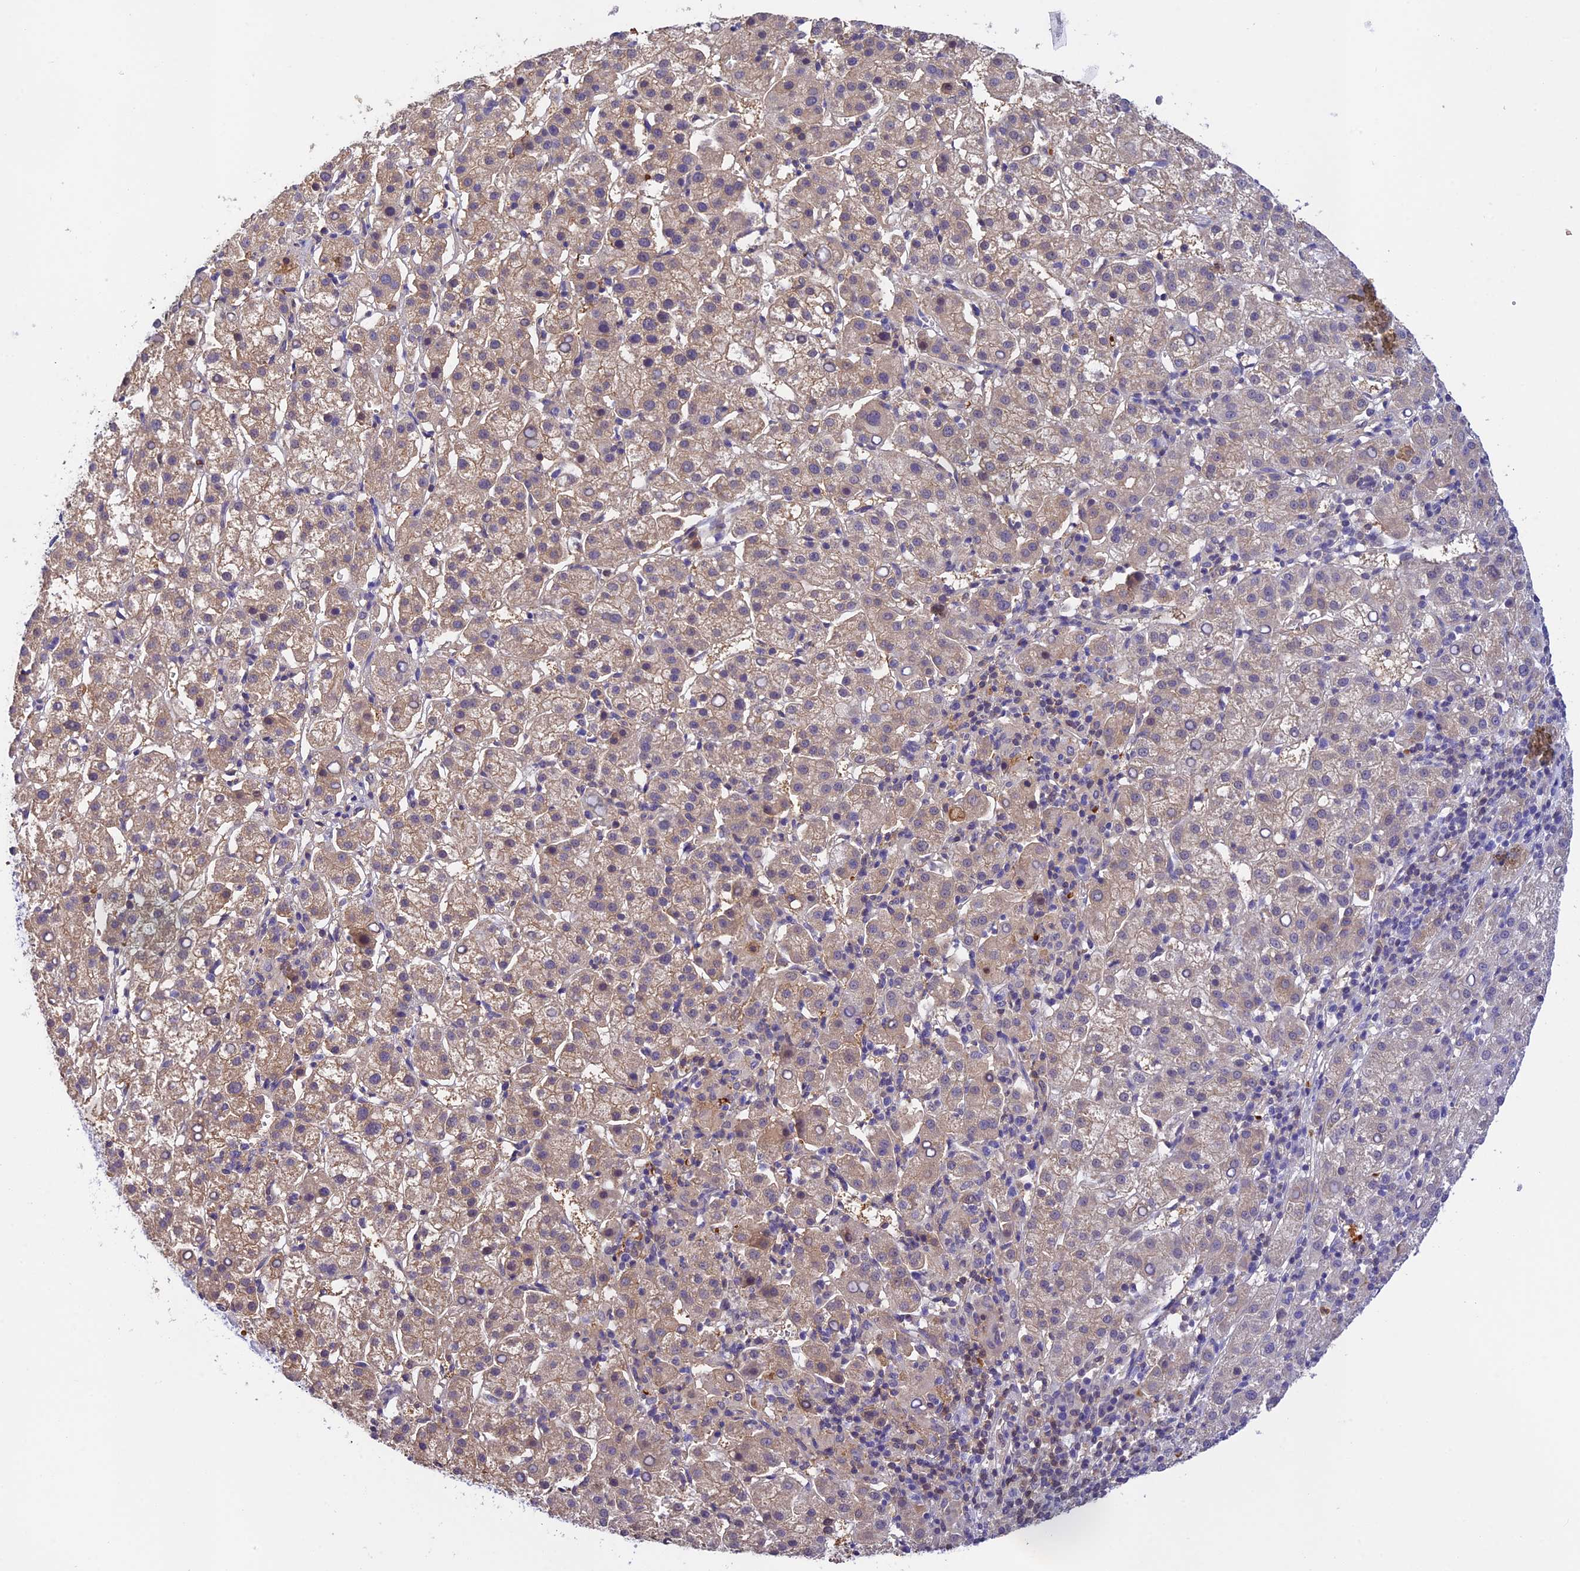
{"staining": {"intensity": "moderate", "quantity": ">75%", "location": "cytoplasmic/membranous"}, "tissue": "liver cancer", "cell_type": "Tumor cells", "image_type": "cancer", "snomed": [{"axis": "morphology", "description": "Carcinoma, Hepatocellular, NOS"}, {"axis": "topography", "description": "Liver"}], "caption": "There is medium levels of moderate cytoplasmic/membranous expression in tumor cells of hepatocellular carcinoma (liver), as demonstrated by immunohistochemical staining (brown color).", "gene": "HDHD2", "patient": {"sex": "female", "age": 58}}